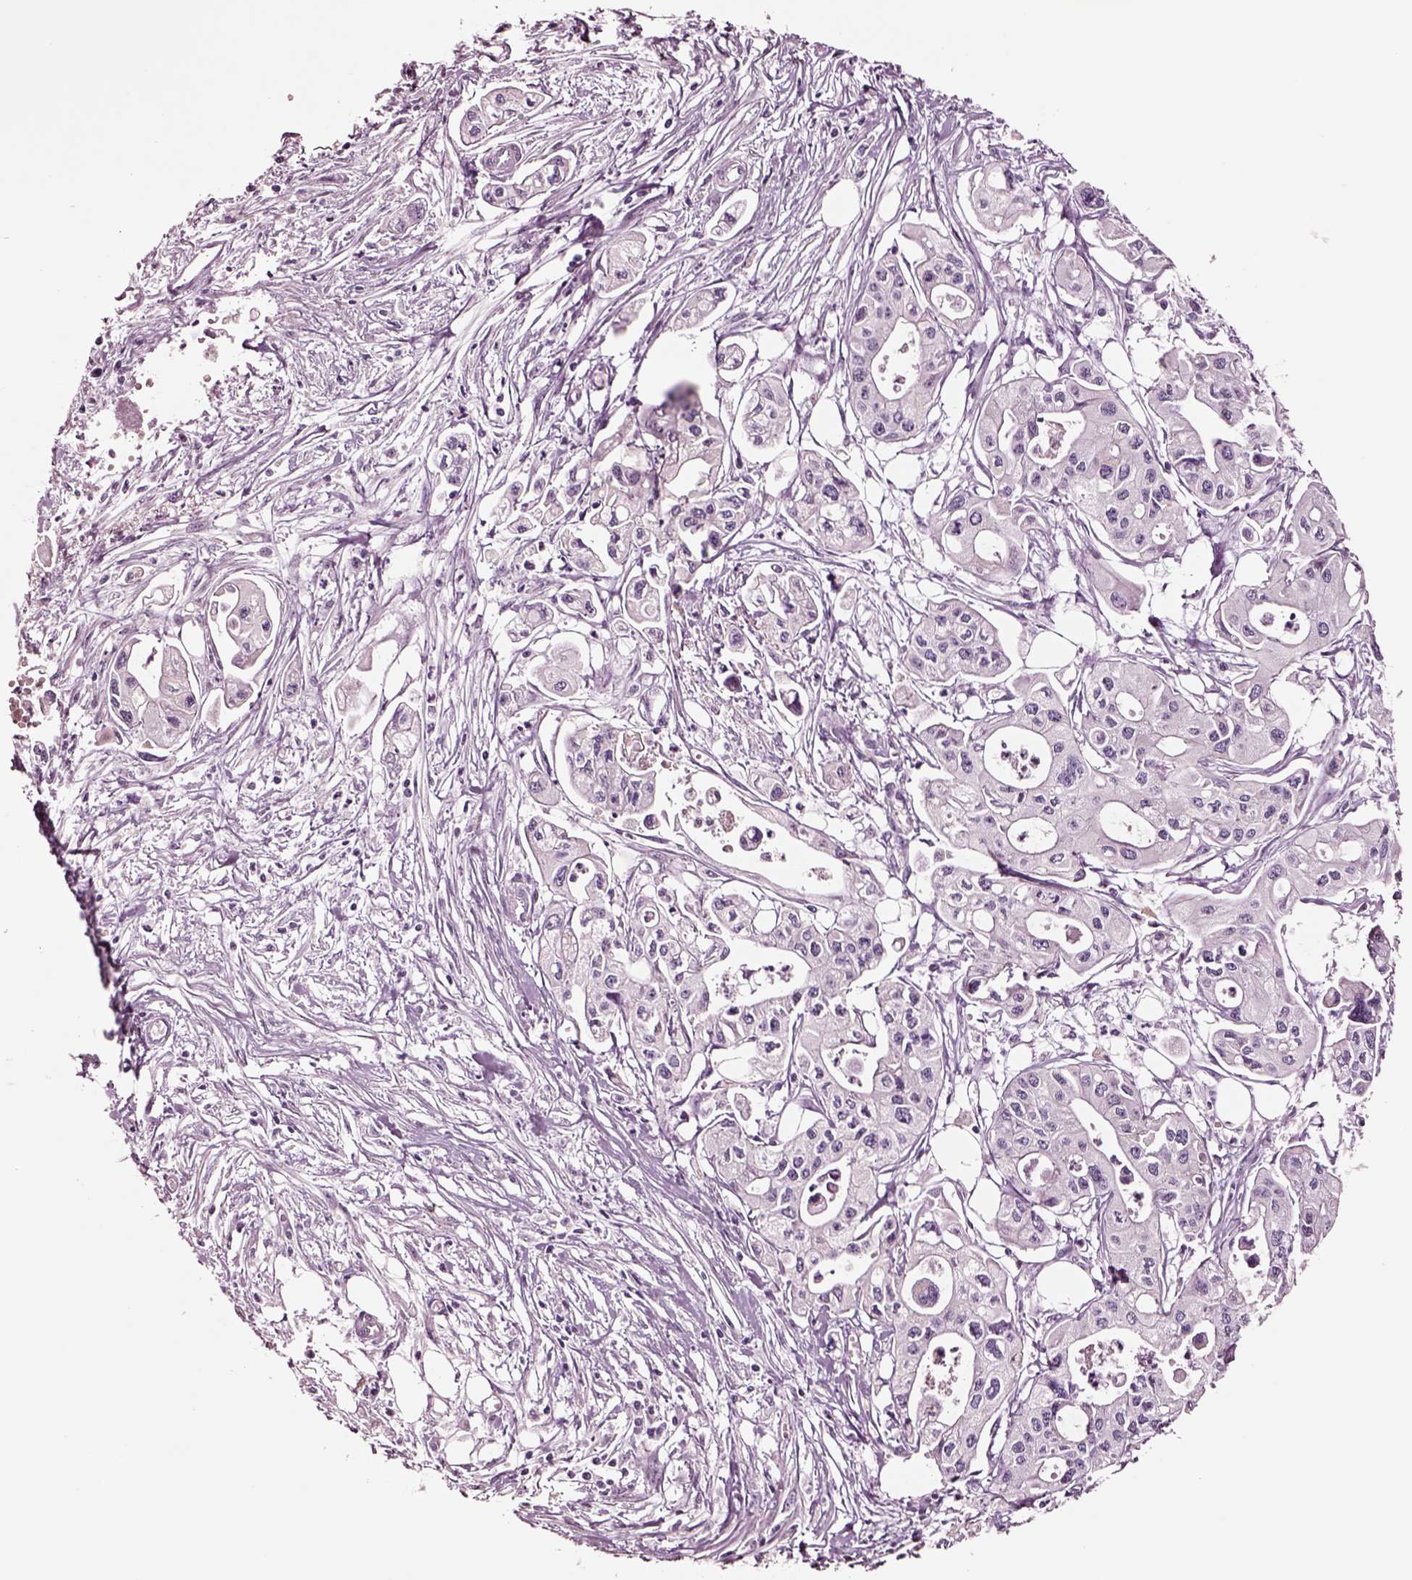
{"staining": {"intensity": "negative", "quantity": "none", "location": "none"}, "tissue": "pancreatic cancer", "cell_type": "Tumor cells", "image_type": "cancer", "snomed": [{"axis": "morphology", "description": "Adenocarcinoma, NOS"}, {"axis": "topography", "description": "Pancreas"}], "caption": "Immunohistochemistry (IHC) image of human adenocarcinoma (pancreatic) stained for a protein (brown), which displays no staining in tumor cells.", "gene": "NMRK2", "patient": {"sex": "male", "age": 70}}